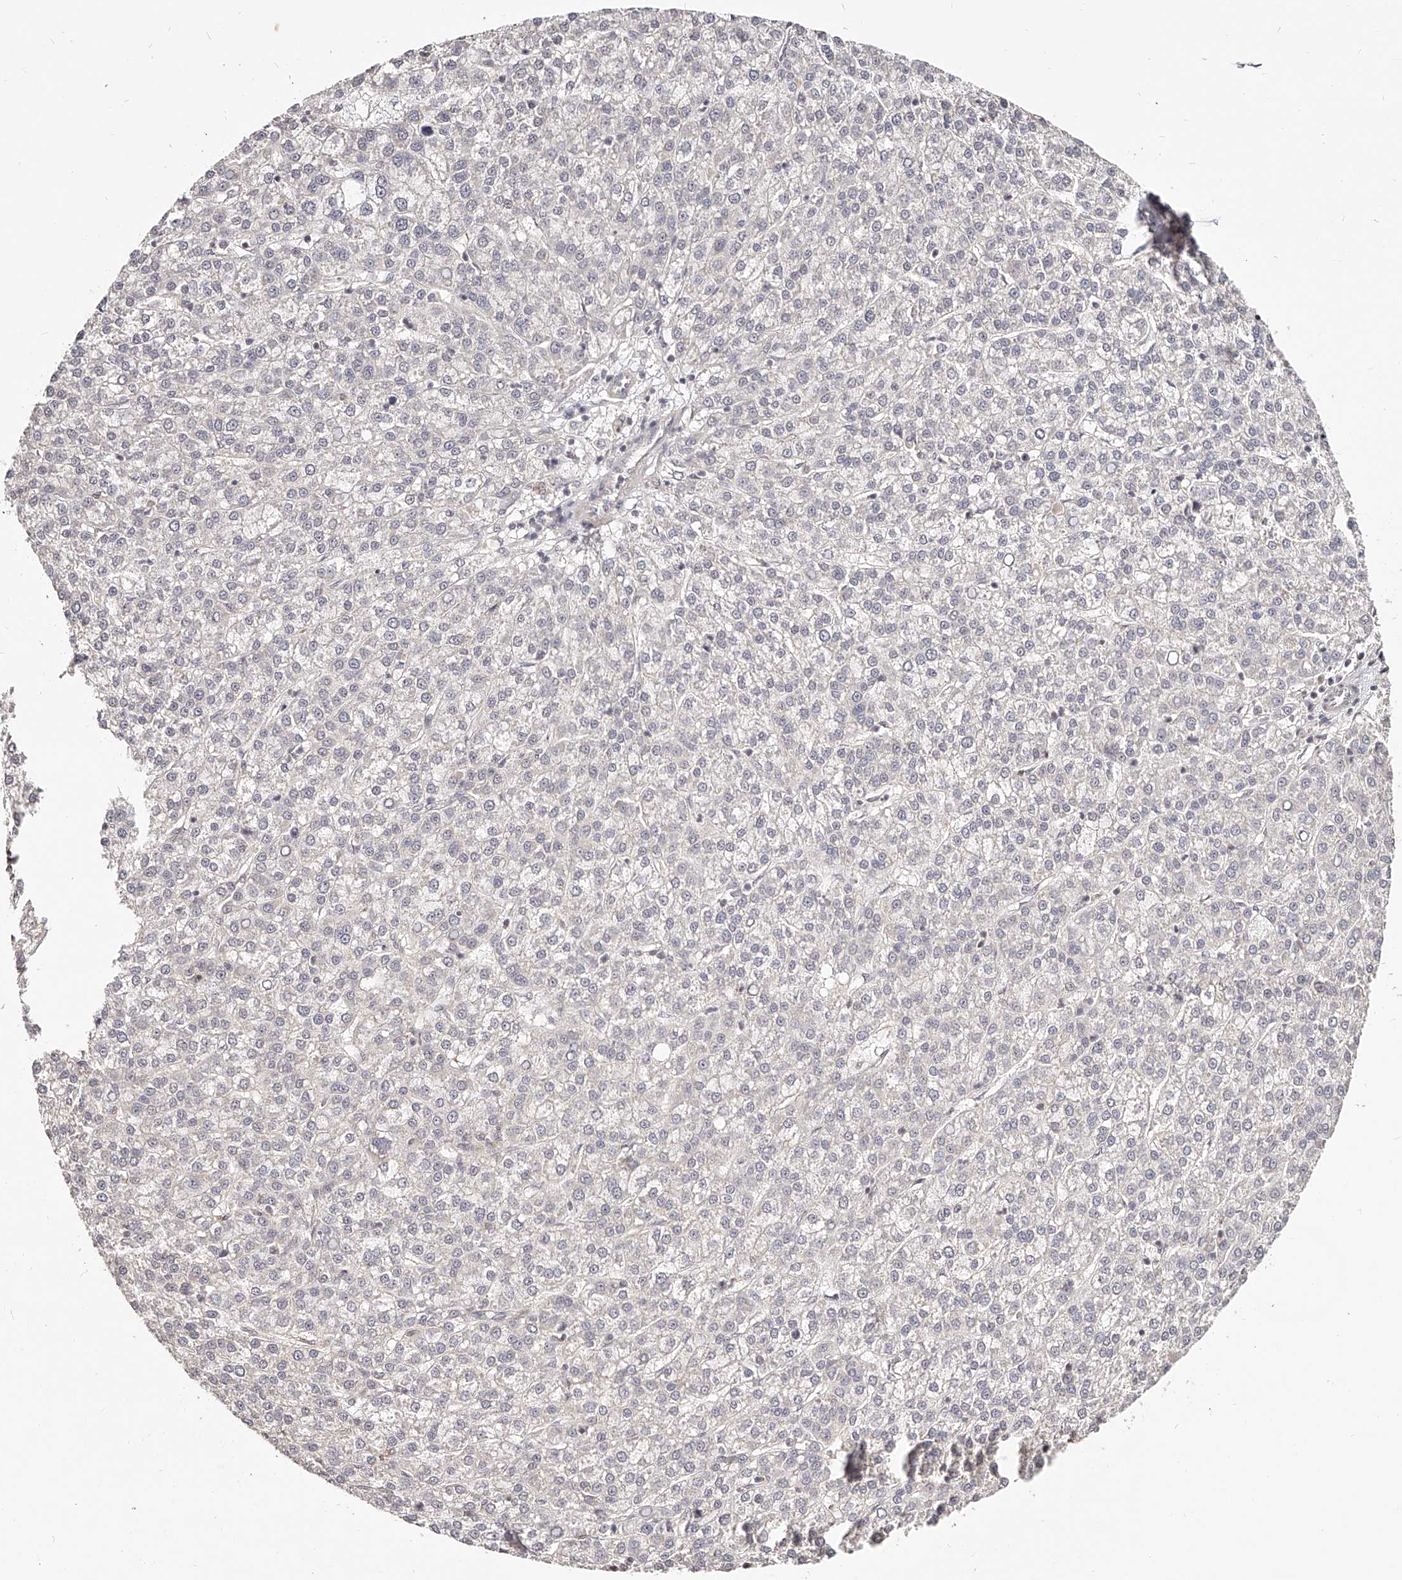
{"staining": {"intensity": "negative", "quantity": "none", "location": "none"}, "tissue": "liver cancer", "cell_type": "Tumor cells", "image_type": "cancer", "snomed": [{"axis": "morphology", "description": "Carcinoma, Hepatocellular, NOS"}, {"axis": "topography", "description": "Liver"}], "caption": "A photomicrograph of human liver cancer is negative for staining in tumor cells.", "gene": "ZNF789", "patient": {"sex": "female", "age": 58}}